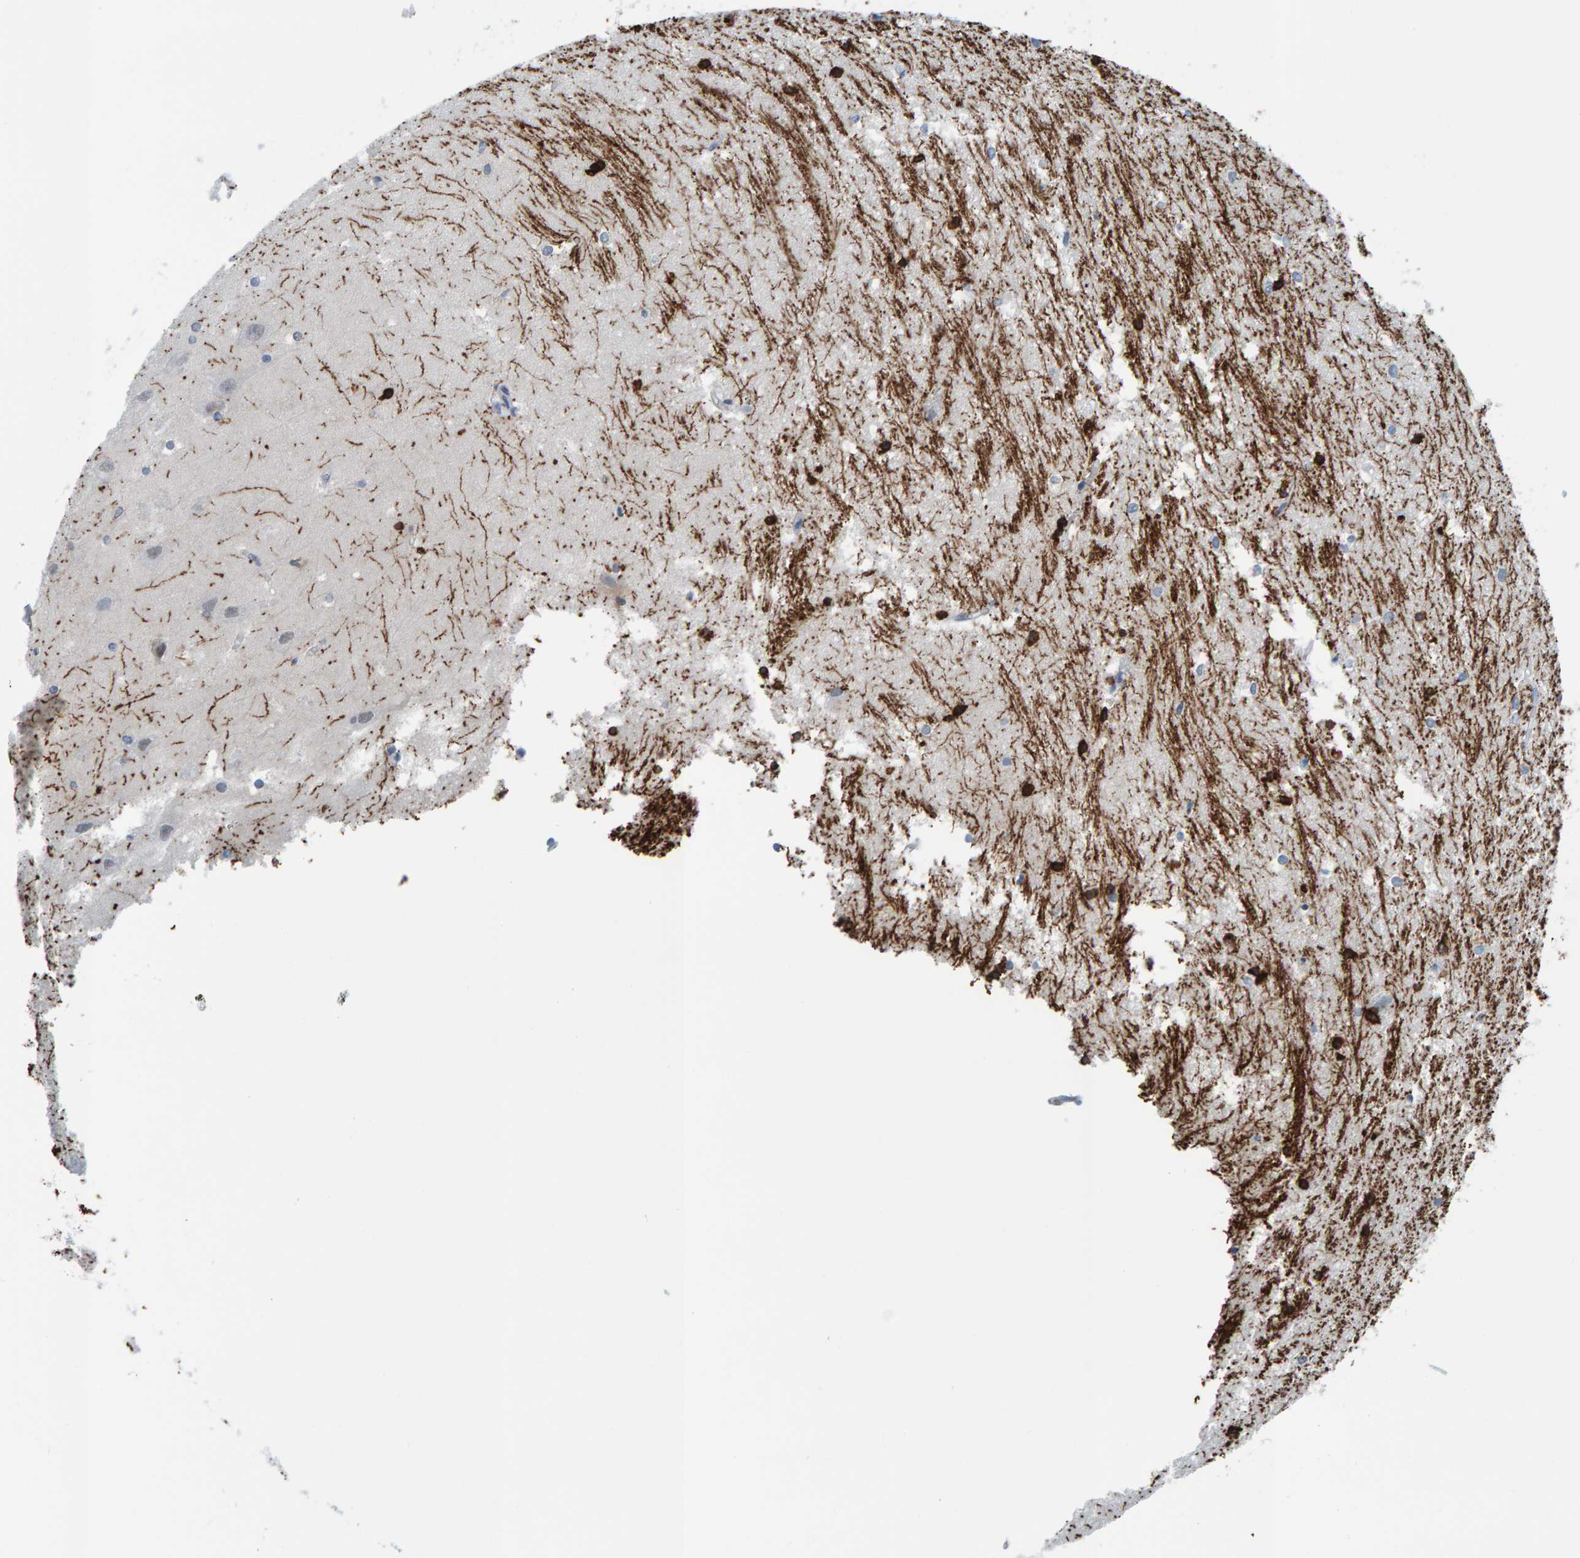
{"staining": {"intensity": "strong", "quantity": "25%-75%", "location": "cytoplasmic/membranous"}, "tissue": "hippocampus", "cell_type": "Glial cells", "image_type": "normal", "snomed": [{"axis": "morphology", "description": "Normal tissue, NOS"}, {"axis": "topography", "description": "Hippocampus"}], "caption": "Immunohistochemical staining of normal human hippocampus displays strong cytoplasmic/membranous protein expression in approximately 25%-75% of glial cells.", "gene": "CNP", "patient": {"sex": "male", "age": 45}}